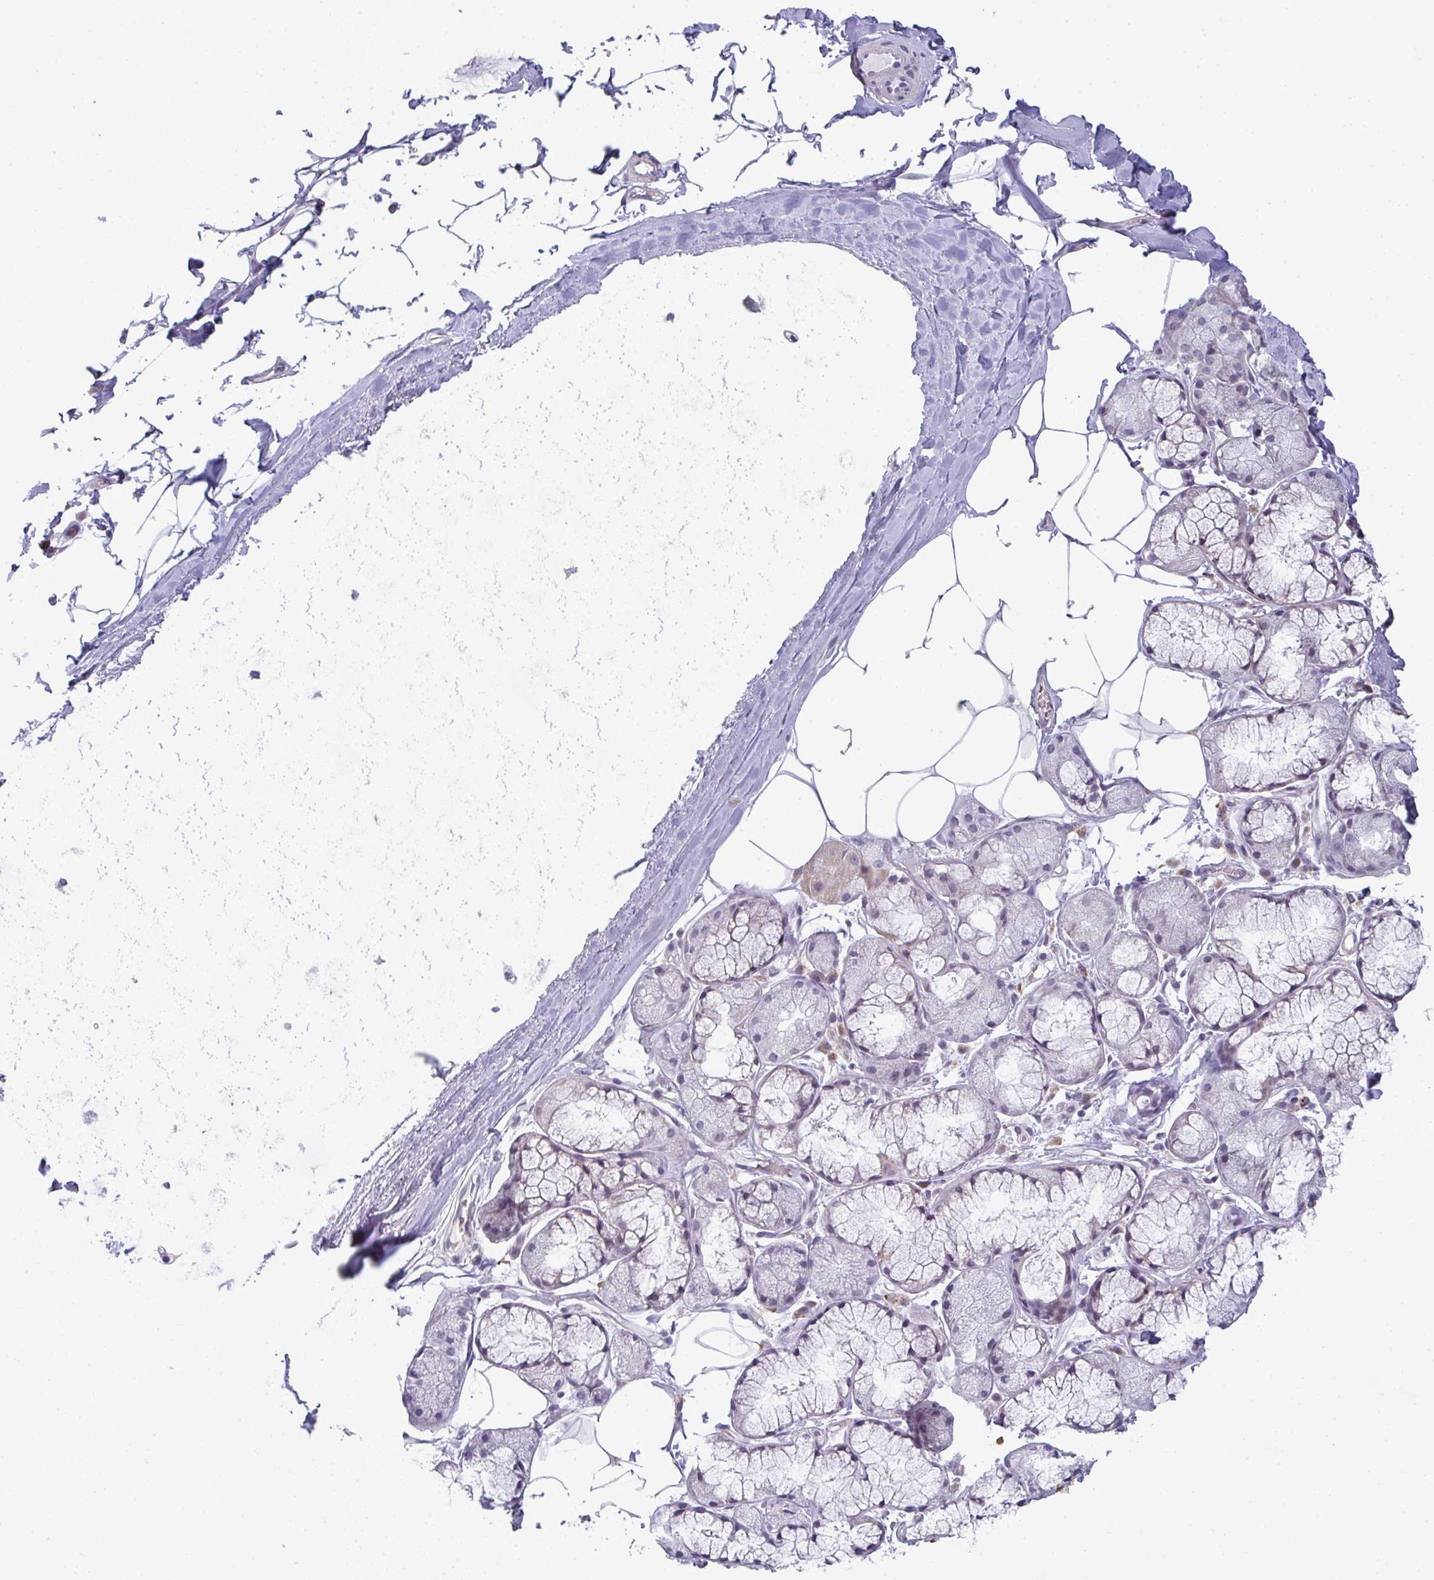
{"staining": {"intensity": "negative", "quantity": "none", "location": "none"}, "tissue": "adipose tissue", "cell_type": "Adipocytes", "image_type": "normal", "snomed": [{"axis": "morphology", "description": "Normal tissue, NOS"}, {"axis": "topography", "description": "Lymph node"}, {"axis": "topography", "description": "Cartilage tissue"}, {"axis": "topography", "description": "Bronchus"}], "caption": "Protein analysis of benign adipose tissue displays no significant staining in adipocytes.", "gene": "TEX33", "patient": {"sex": "female", "age": 70}}